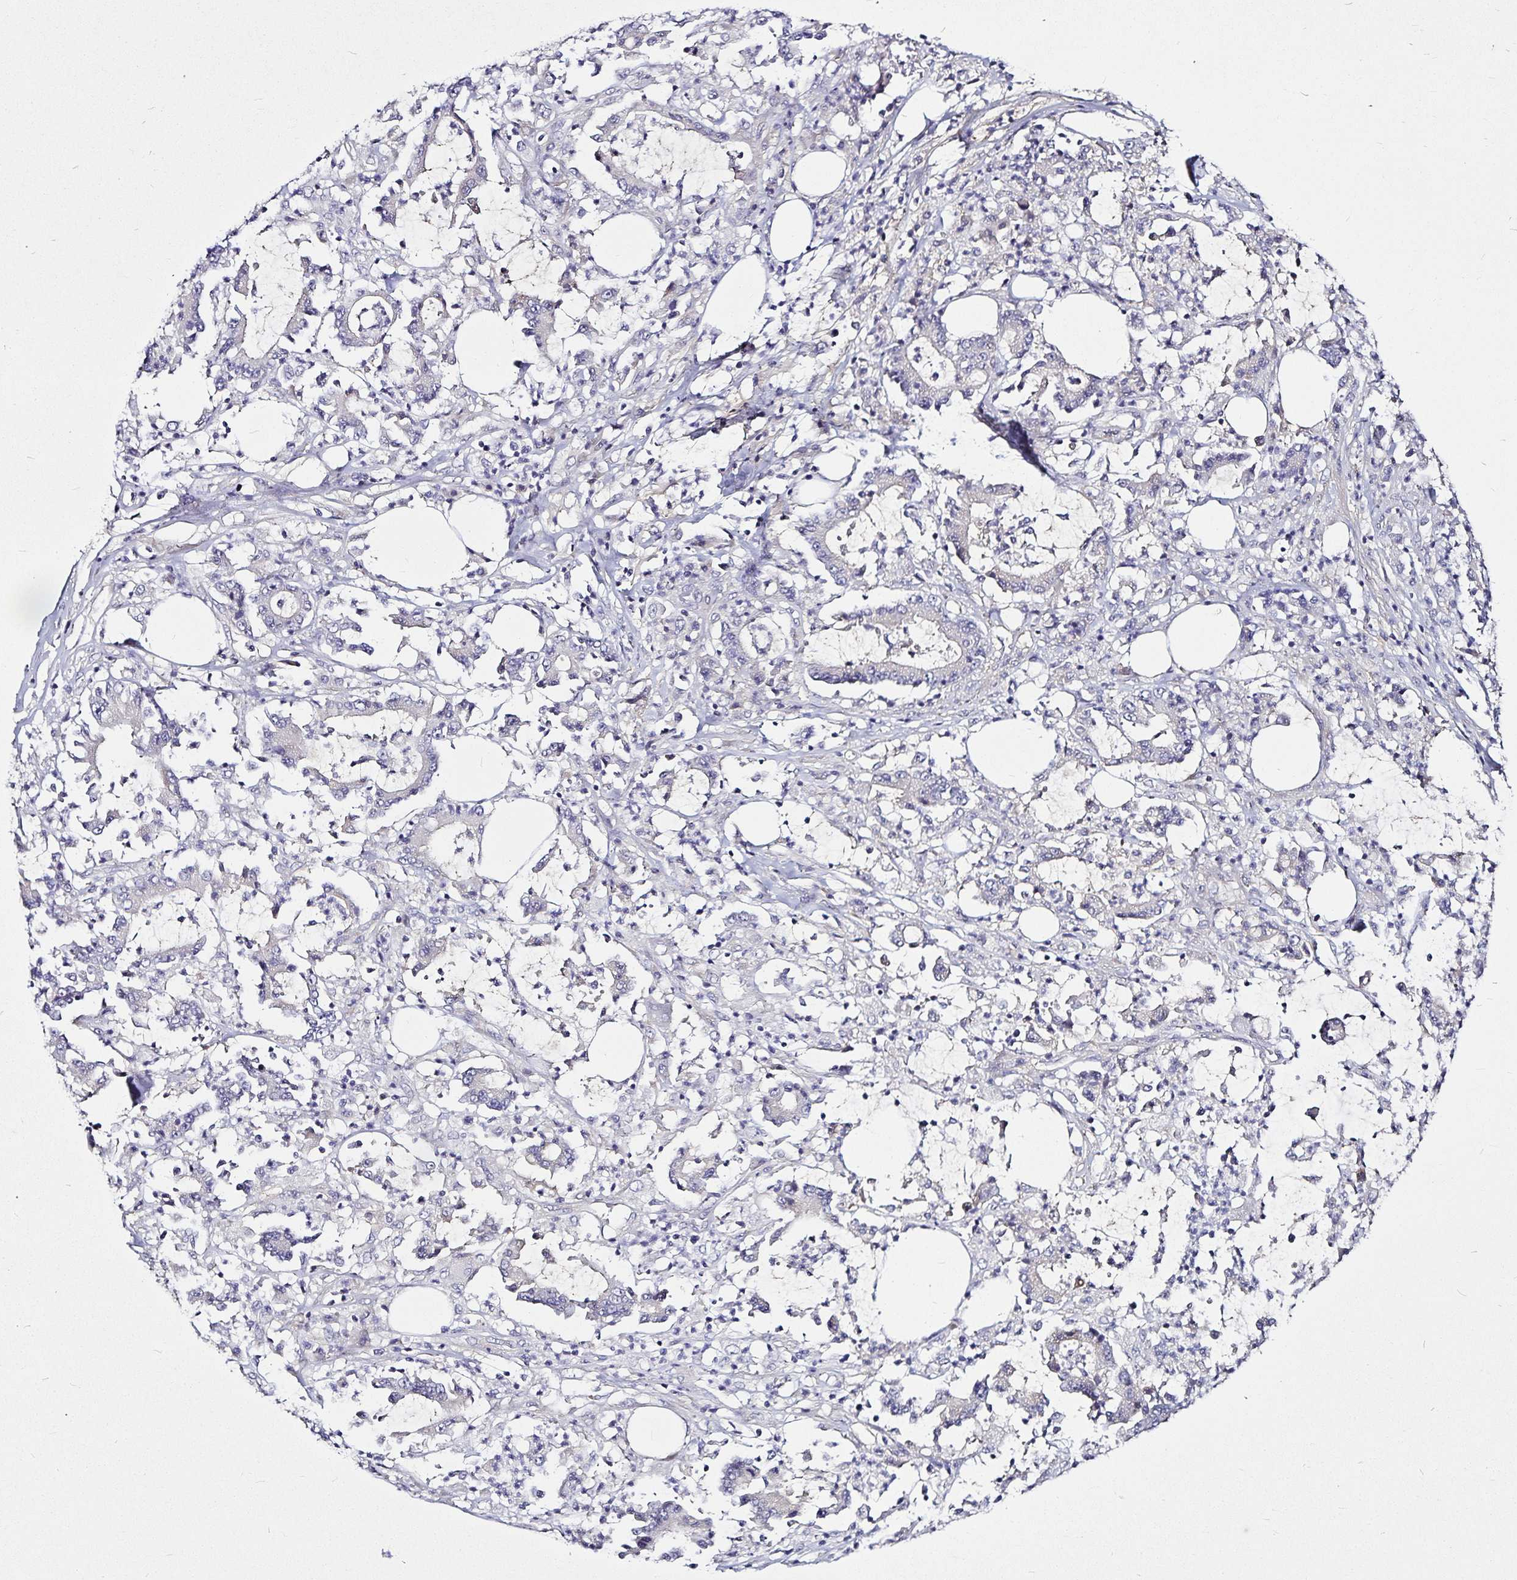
{"staining": {"intensity": "negative", "quantity": "none", "location": "none"}, "tissue": "stomach cancer", "cell_type": "Tumor cells", "image_type": "cancer", "snomed": [{"axis": "morphology", "description": "Adenocarcinoma, NOS"}, {"axis": "topography", "description": "Stomach, upper"}], "caption": "Adenocarcinoma (stomach) was stained to show a protein in brown. There is no significant expression in tumor cells. (Brightfield microscopy of DAB (3,3'-diaminobenzidine) immunohistochemistry (IHC) at high magnification).", "gene": "GNG12", "patient": {"sex": "male", "age": 68}}